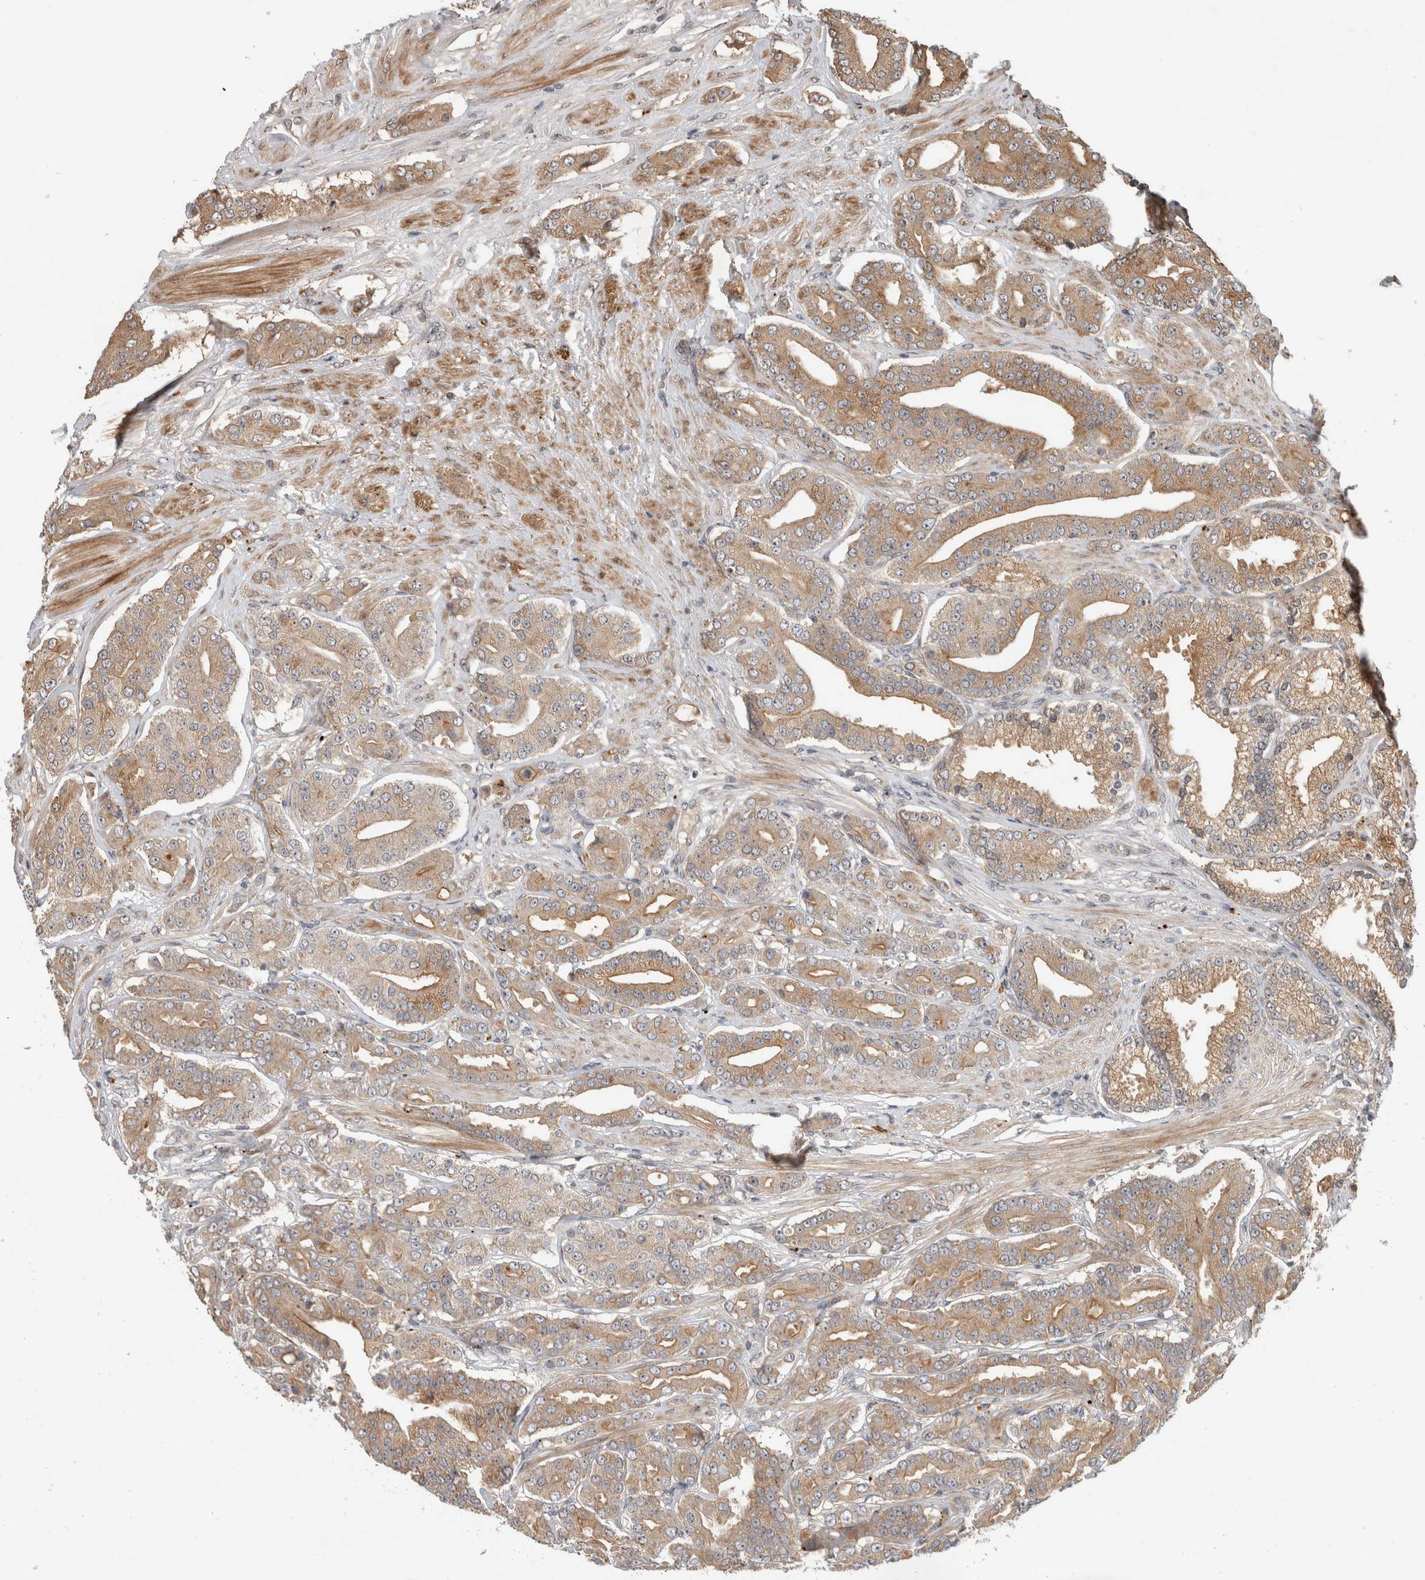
{"staining": {"intensity": "moderate", "quantity": ">75%", "location": "cytoplasmic/membranous"}, "tissue": "prostate cancer", "cell_type": "Tumor cells", "image_type": "cancer", "snomed": [{"axis": "morphology", "description": "Adenocarcinoma, High grade"}, {"axis": "topography", "description": "Prostate"}], "caption": "A brown stain shows moderate cytoplasmic/membranous positivity of a protein in human prostate cancer (high-grade adenocarcinoma) tumor cells.", "gene": "PITPNC1", "patient": {"sex": "male", "age": 71}}